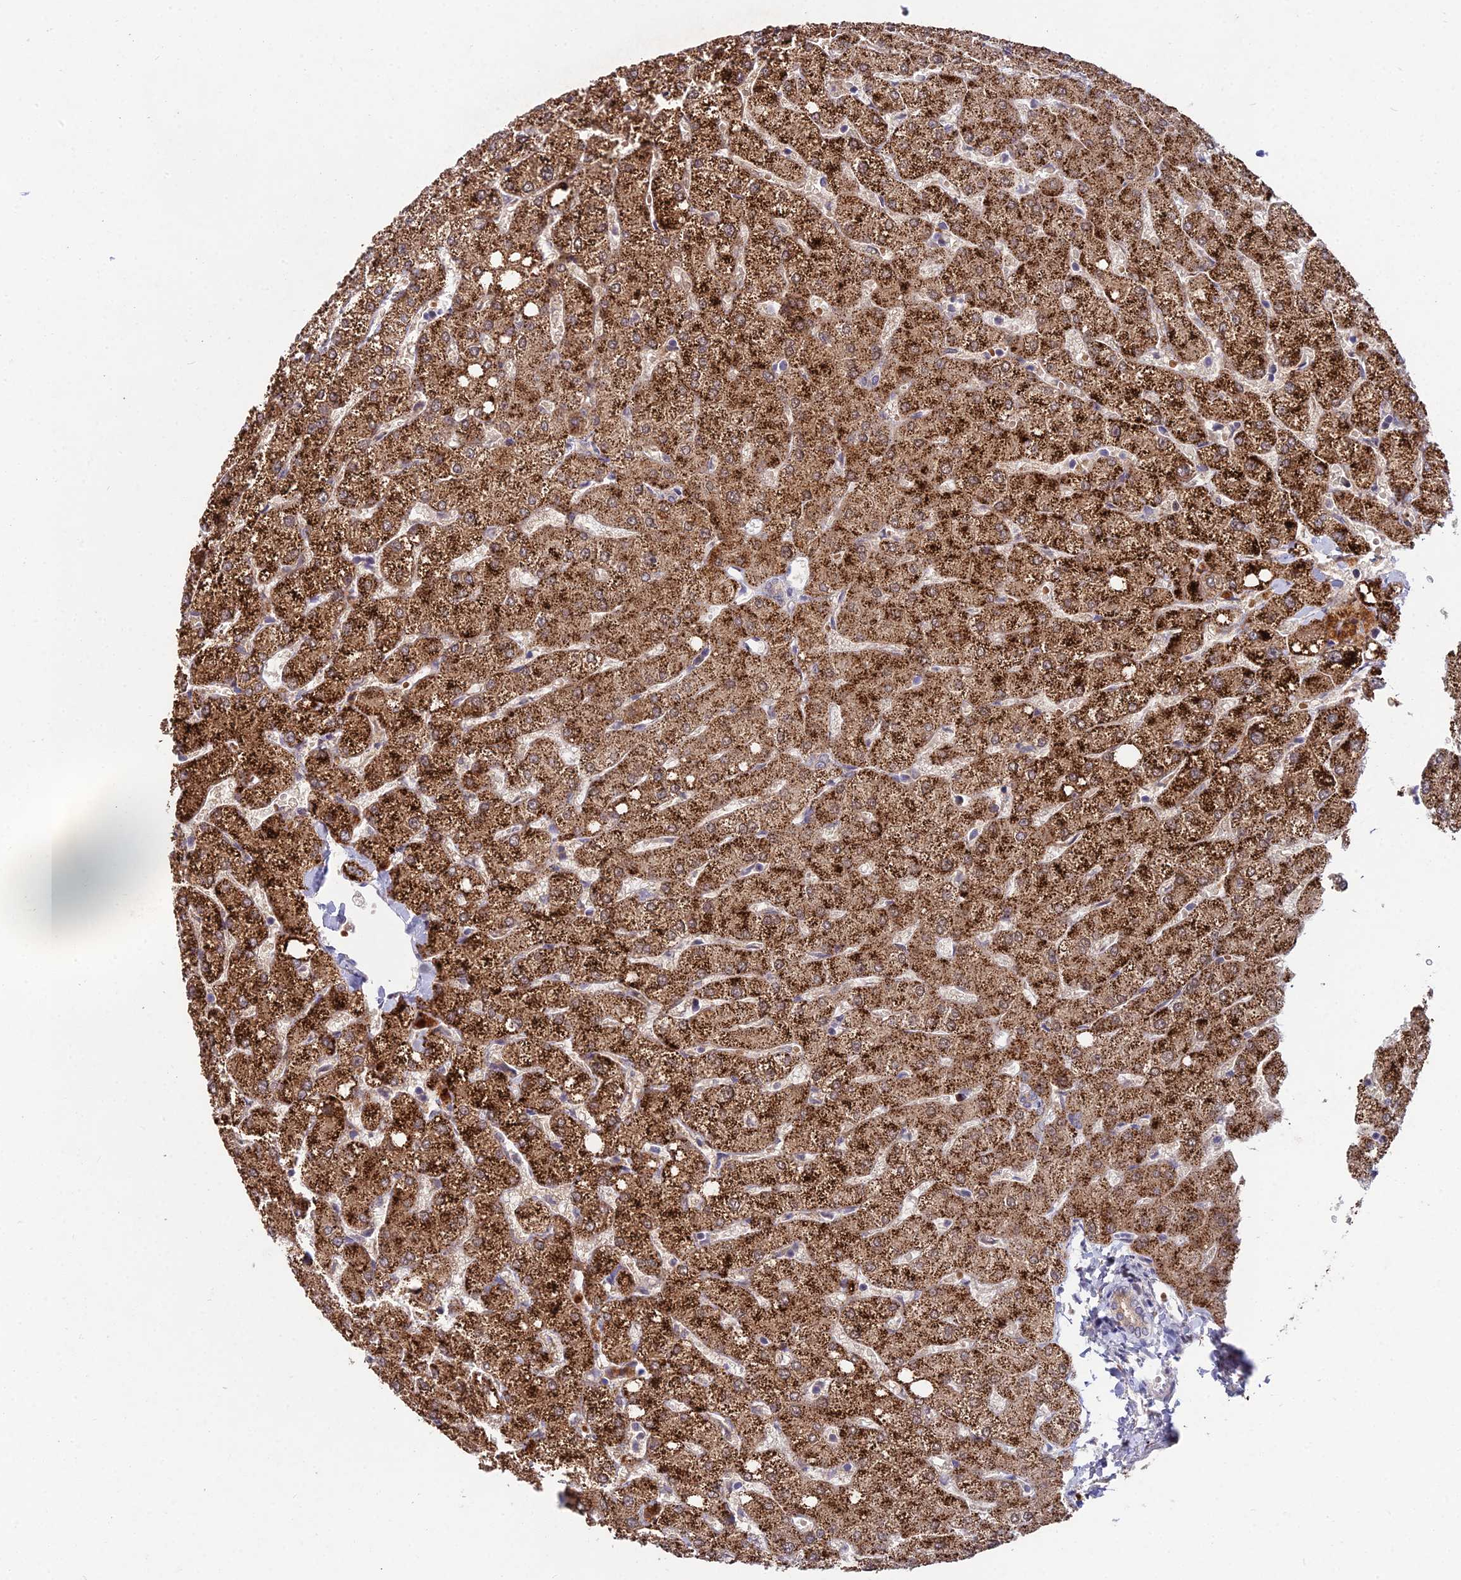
{"staining": {"intensity": "weak", "quantity": "<25%", "location": "cytoplasmic/membranous"}, "tissue": "liver", "cell_type": "Cholangiocytes", "image_type": "normal", "snomed": [{"axis": "morphology", "description": "Normal tissue, NOS"}, {"axis": "topography", "description": "Liver"}], "caption": "This is an immunohistochemistry image of unremarkable human liver. There is no positivity in cholangiocytes.", "gene": "WDR43", "patient": {"sex": "female", "age": 54}}